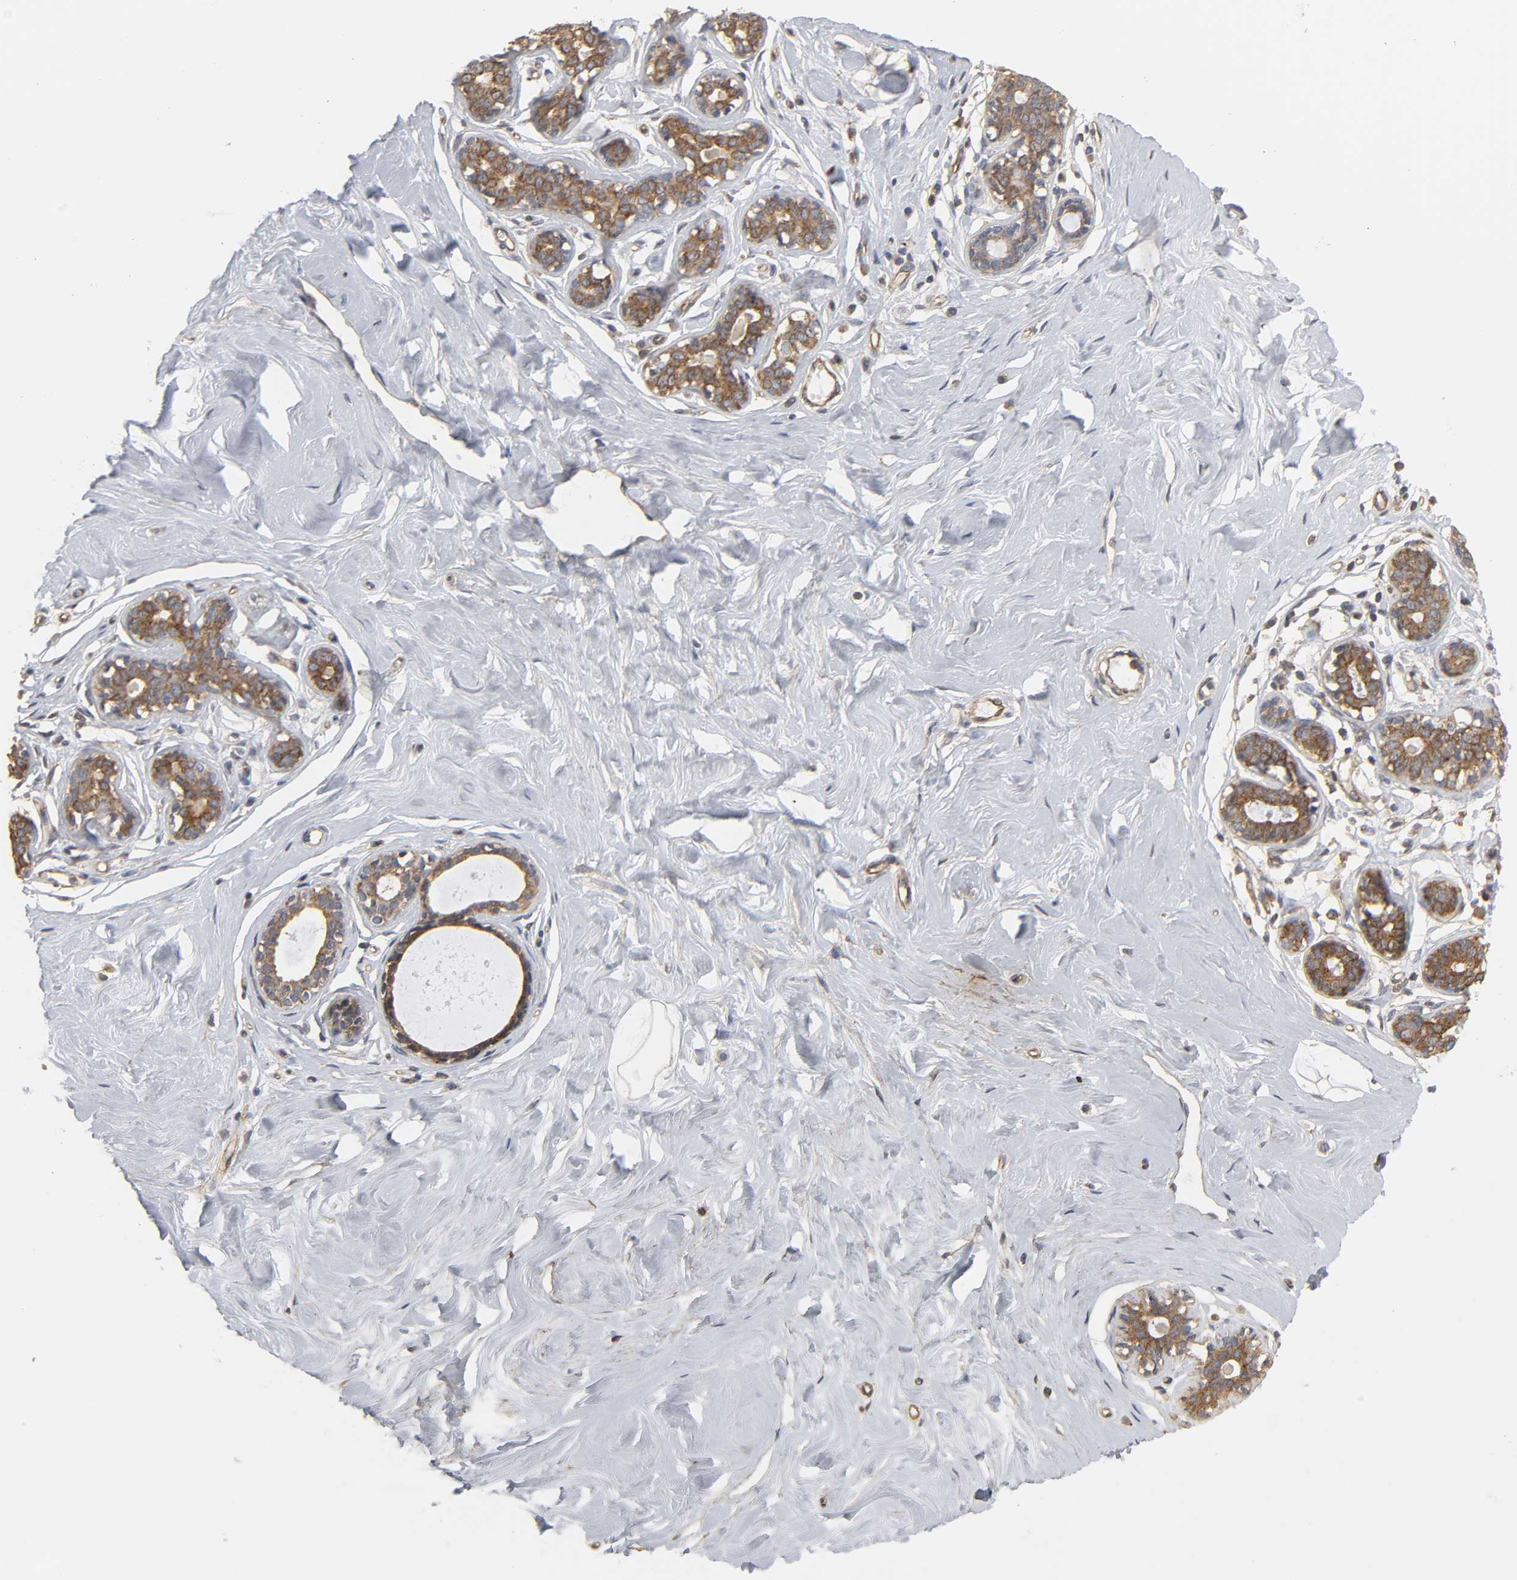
{"staining": {"intensity": "weak", "quantity": ">75%", "location": "cytoplasmic/membranous"}, "tissue": "breast", "cell_type": "Adipocytes", "image_type": "normal", "snomed": [{"axis": "morphology", "description": "Normal tissue, NOS"}, {"axis": "topography", "description": "Breast"}], "caption": "High-magnification brightfield microscopy of benign breast stained with DAB (3,3'-diaminobenzidine) (brown) and counterstained with hematoxylin (blue). adipocytes exhibit weak cytoplasmic/membranous staining is seen in about>75% of cells.", "gene": "SH3GLB1", "patient": {"sex": "female", "age": 23}}